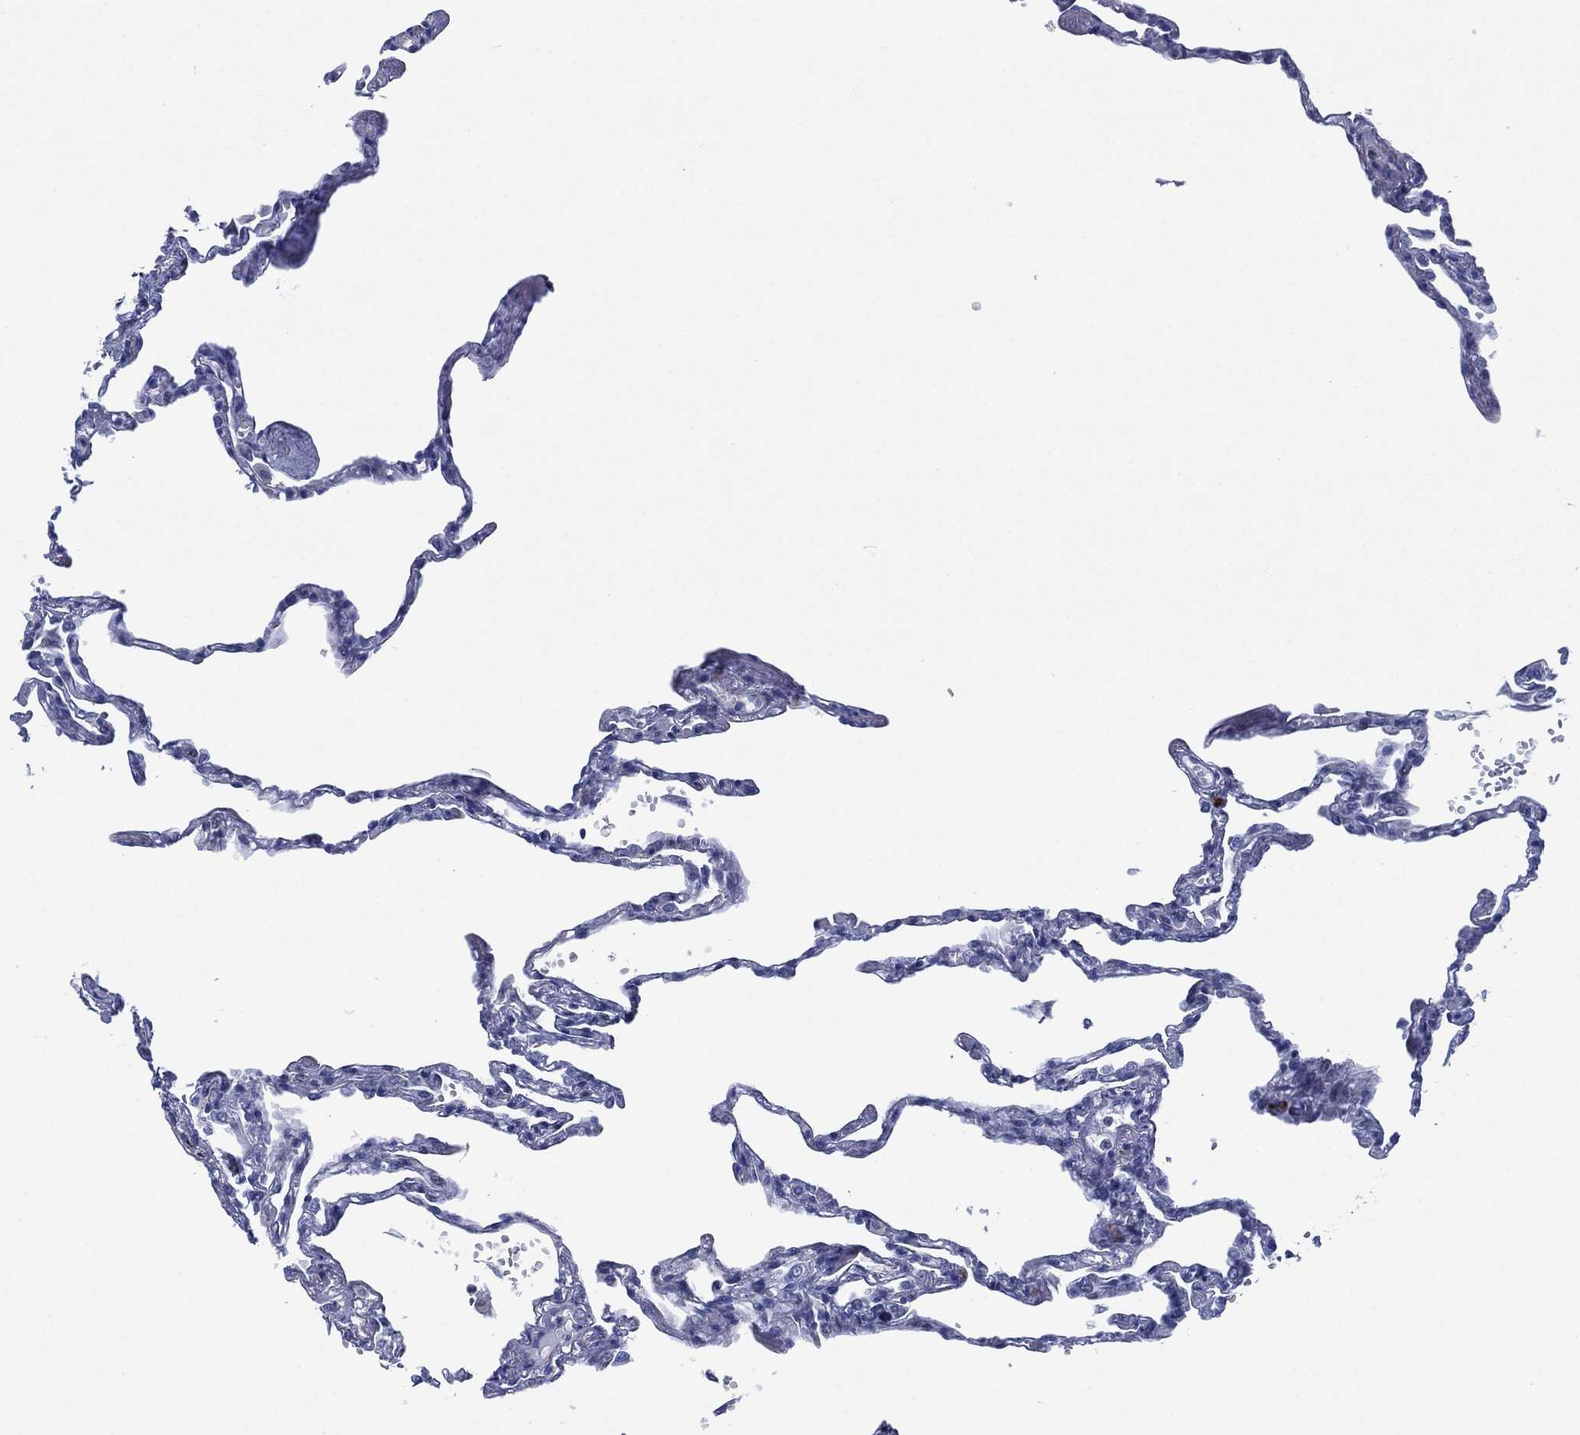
{"staining": {"intensity": "moderate", "quantity": "<25%", "location": "nuclear"}, "tissue": "lung", "cell_type": "Alveolar cells", "image_type": "normal", "snomed": [{"axis": "morphology", "description": "Normal tissue, NOS"}, {"axis": "topography", "description": "Lung"}], "caption": "Immunohistochemical staining of normal human lung exhibits low levels of moderate nuclear expression in about <25% of alveolar cells.", "gene": "SLC4A4", "patient": {"sex": "male", "age": 78}}